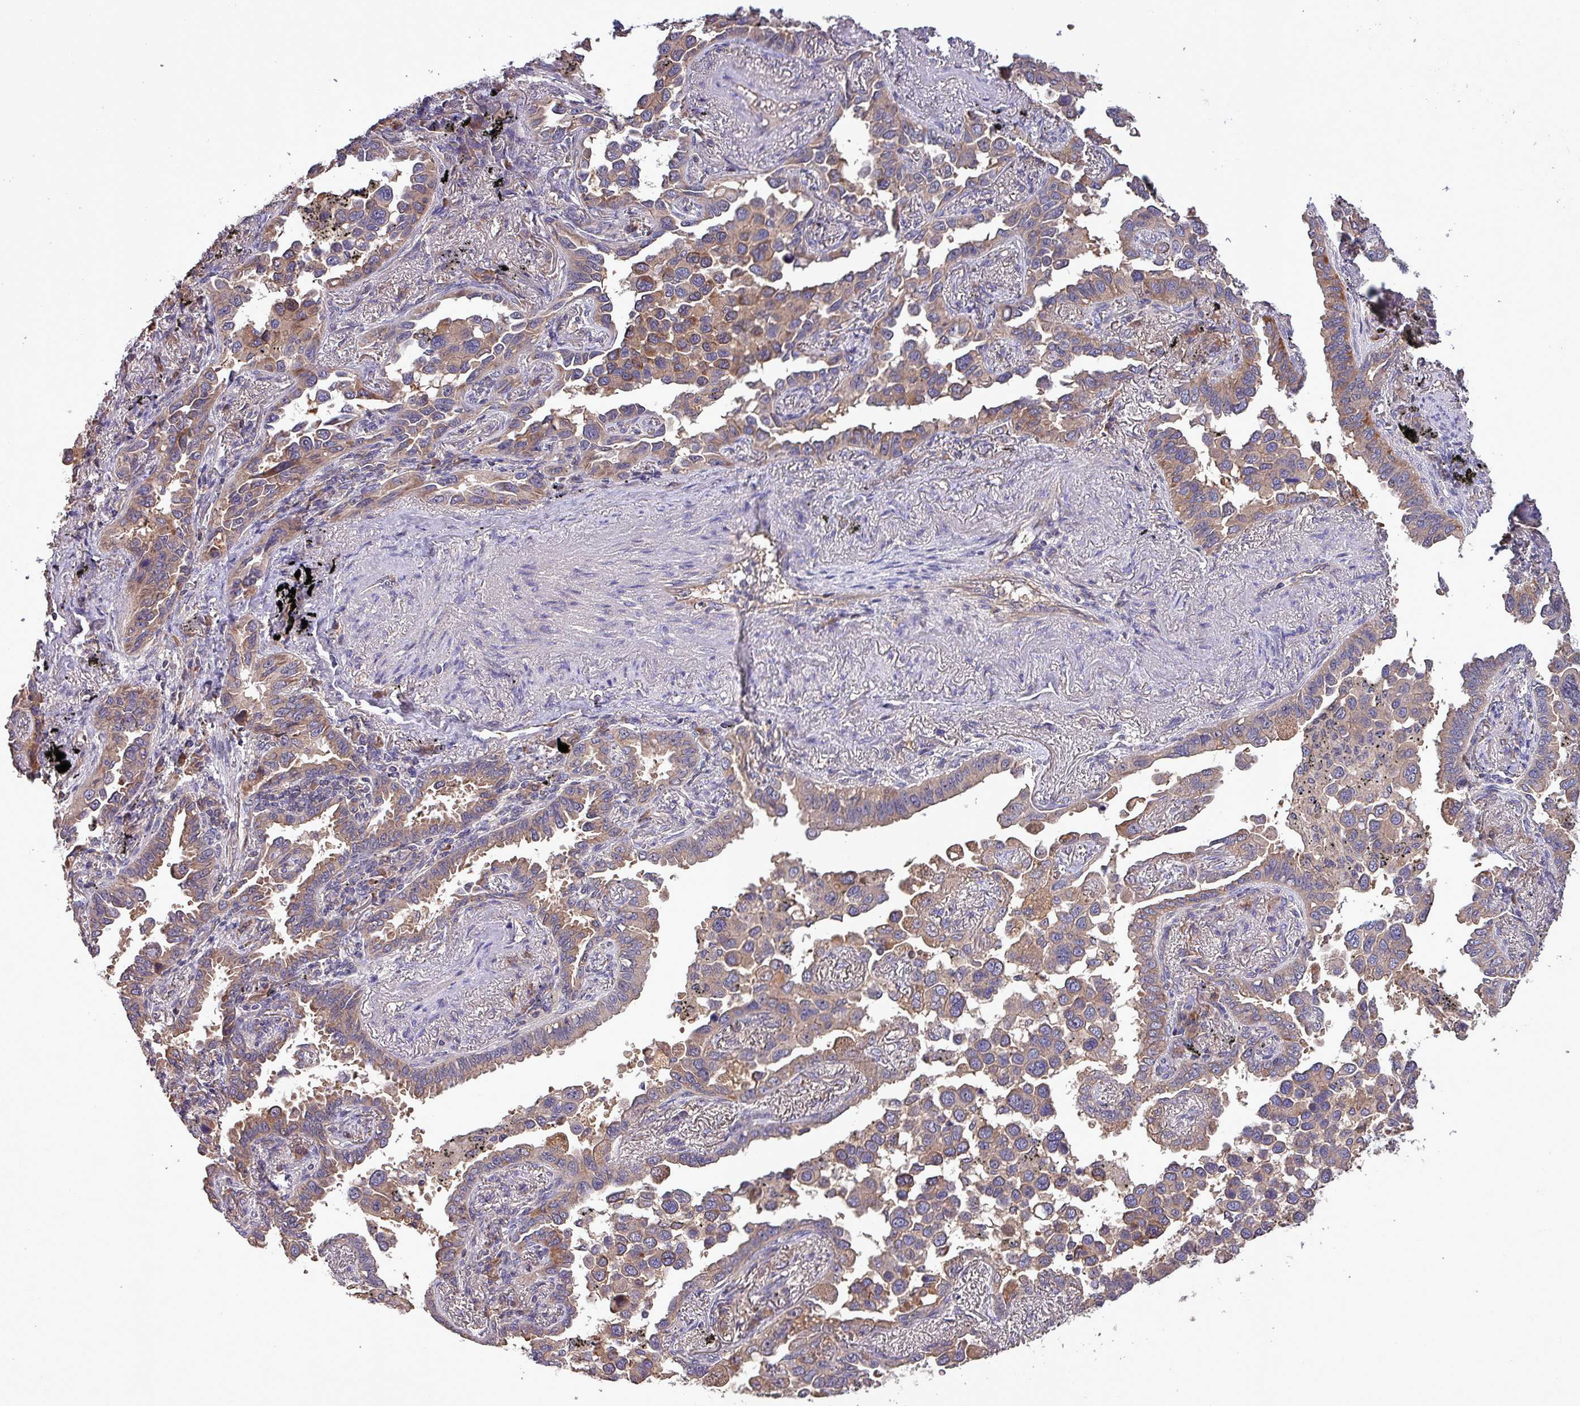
{"staining": {"intensity": "moderate", "quantity": ">75%", "location": "cytoplasmic/membranous"}, "tissue": "lung cancer", "cell_type": "Tumor cells", "image_type": "cancer", "snomed": [{"axis": "morphology", "description": "Adenocarcinoma, NOS"}, {"axis": "topography", "description": "Lung"}], "caption": "Approximately >75% of tumor cells in adenocarcinoma (lung) show moderate cytoplasmic/membranous protein positivity as visualized by brown immunohistochemical staining.", "gene": "PAFAH1B2", "patient": {"sex": "male", "age": 67}}